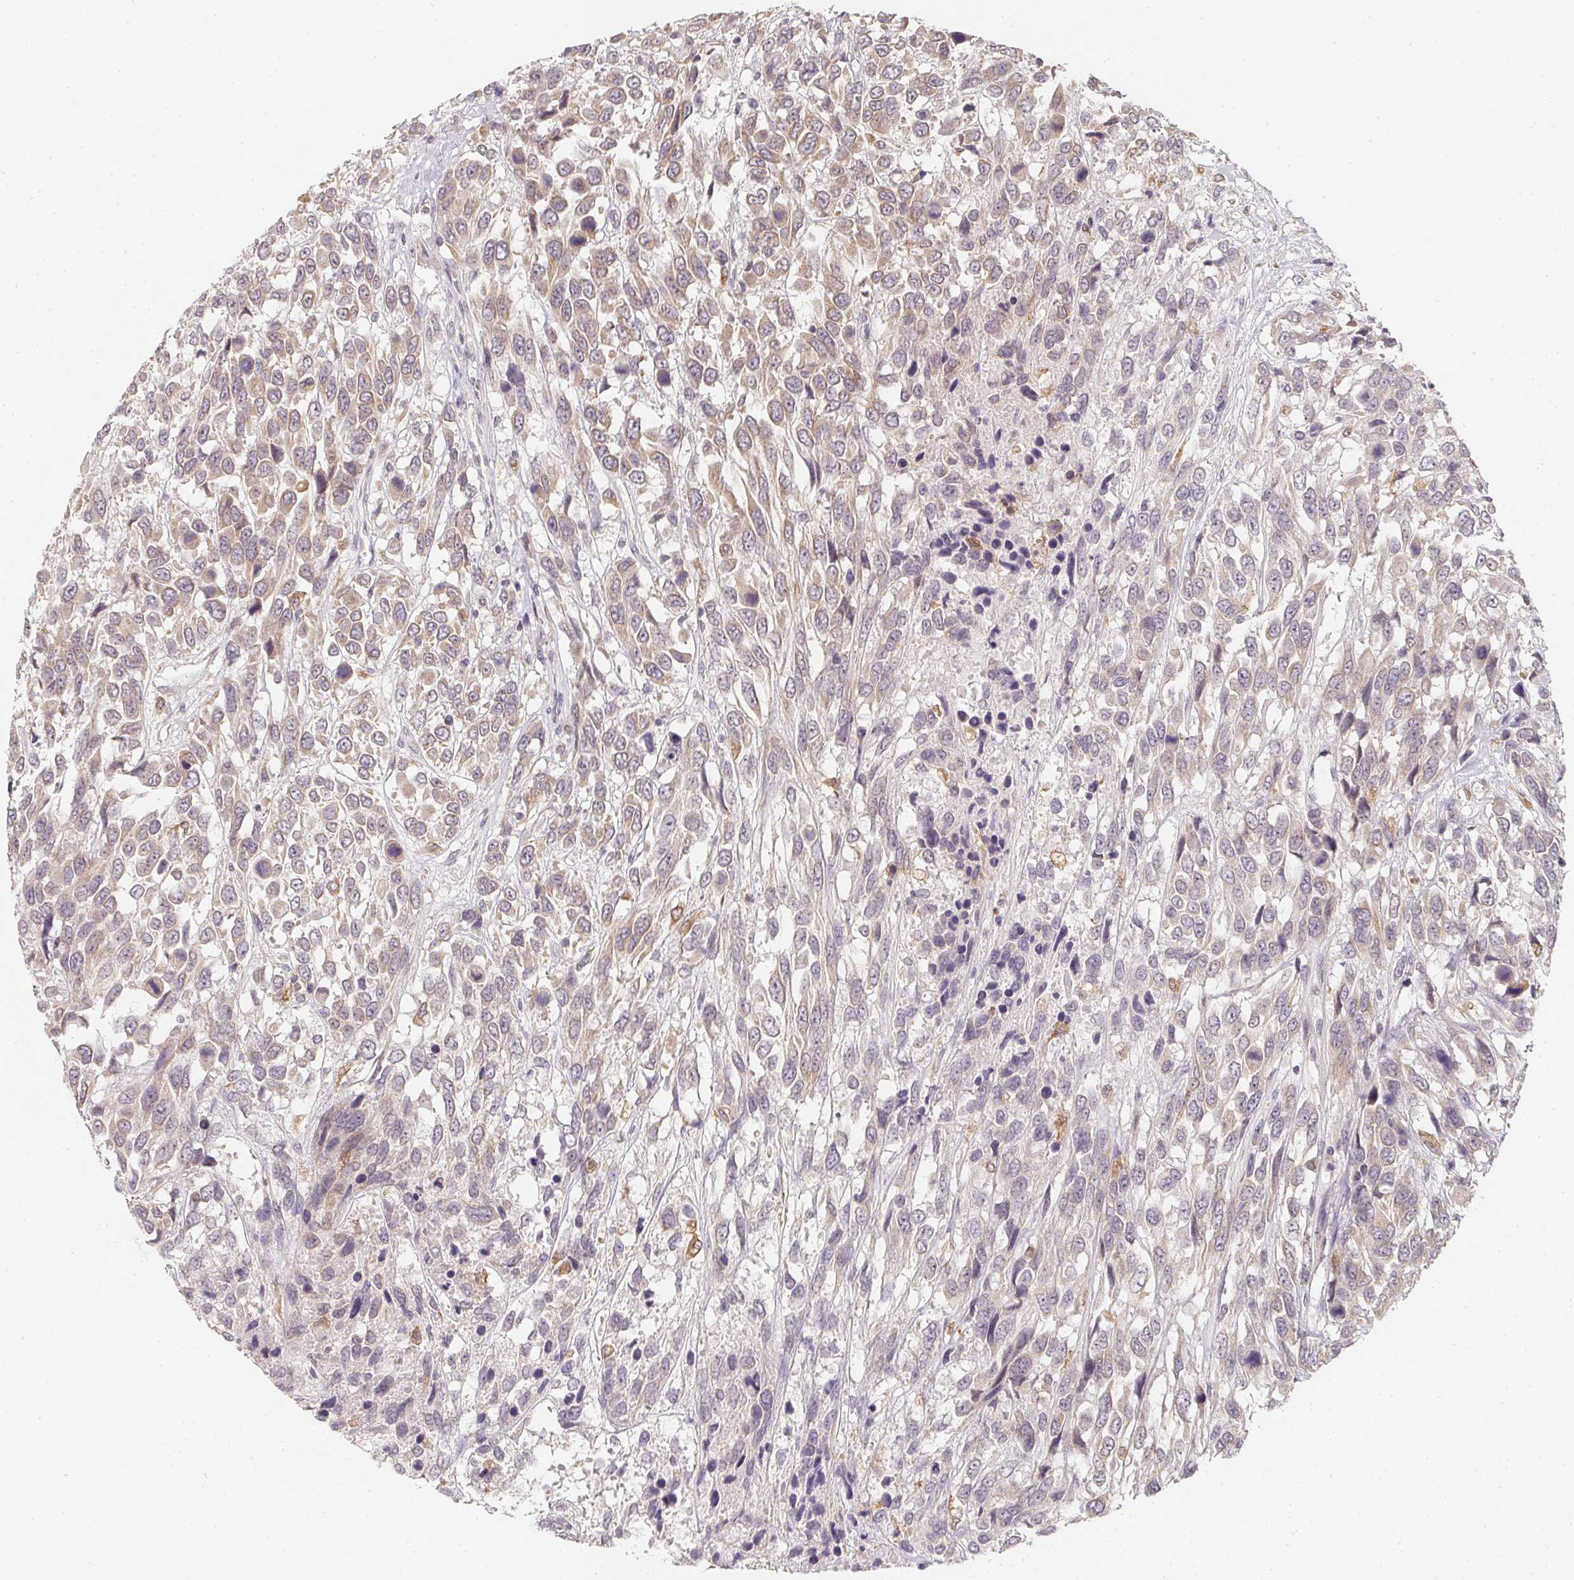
{"staining": {"intensity": "weak", "quantity": "25%-75%", "location": "cytoplasmic/membranous"}, "tissue": "urothelial cancer", "cell_type": "Tumor cells", "image_type": "cancer", "snomed": [{"axis": "morphology", "description": "Urothelial carcinoma, High grade"}, {"axis": "topography", "description": "Urinary bladder"}], "caption": "This image shows IHC staining of high-grade urothelial carcinoma, with low weak cytoplasmic/membranous expression in about 25%-75% of tumor cells.", "gene": "SOAT1", "patient": {"sex": "female", "age": 70}}